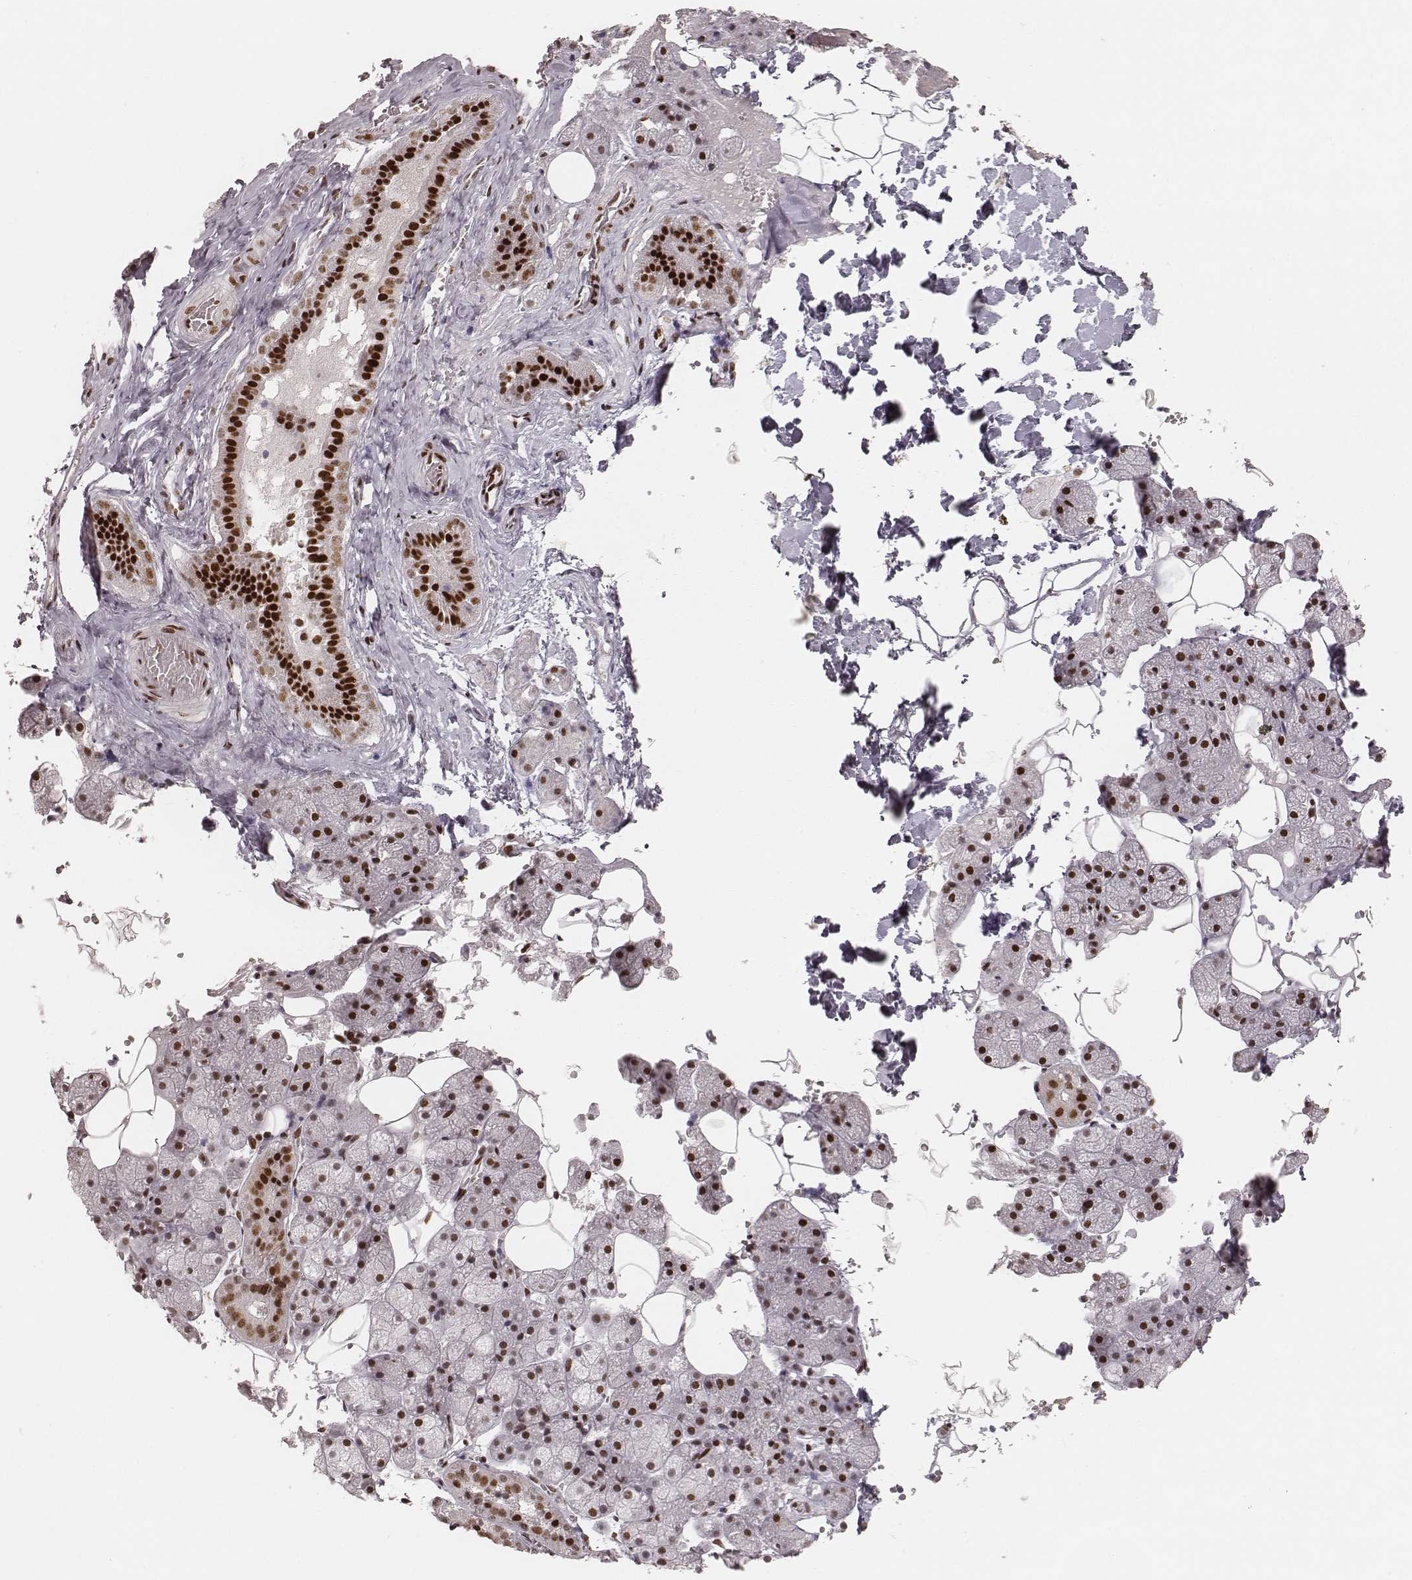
{"staining": {"intensity": "strong", "quantity": ">75%", "location": "nuclear"}, "tissue": "salivary gland", "cell_type": "Glandular cells", "image_type": "normal", "snomed": [{"axis": "morphology", "description": "Normal tissue, NOS"}, {"axis": "topography", "description": "Salivary gland"}], "caption": "High-magnification brightfield microscopy of normal salivary gland stained with DAB (brown) and counterstained with hematoxylin (blue). glandular cells exhibit strong nuclear staining is seen in about>75% of cells.", "gene": "HNRNPC", "patient": {"sex": "male", "age": 38}}